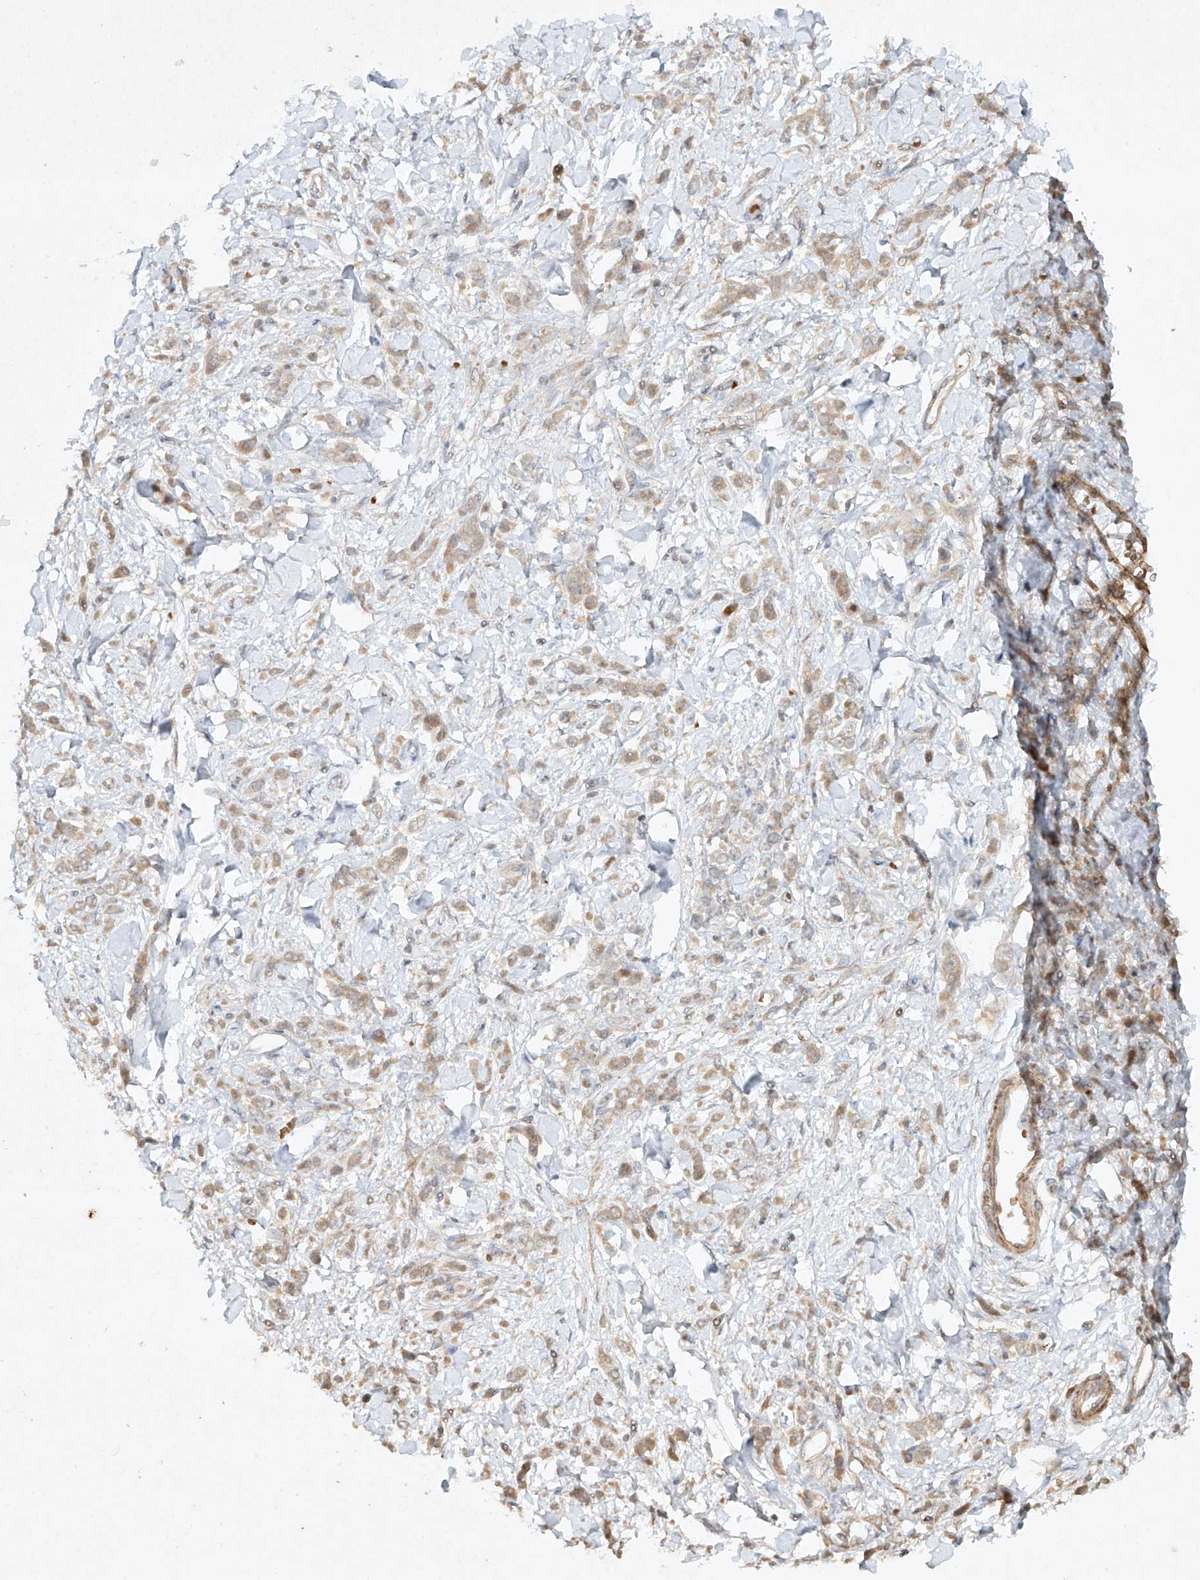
{"staining": {"intensity": "weak", "quantity": "25%-75%", "location": "cytoplasmic/membranous"}, "tissue": "stomach cancer", "cell_type": "Tumor cells", "image_type": "cancer", "snomed": [{"axis": "morphology", "description": "Normal tissue, NOS"}, {"axis": "morphology", "description": "Adenocarcinoma, NOS"}, {"axis": "topography", "description": "Stomach"}], "caption": "IHC (DAB (3,3'-diaminobenzidine)) staining of human adenocarcinoma (stomach) reveals weak cytoplasmic/membranous protein staining in about 25%-75% of tumor cells. (Brightfield microscopy of DAB IHC at high magnification).", "gene": "CYYR1", "patient": {"sex": "male", "age": 82}}